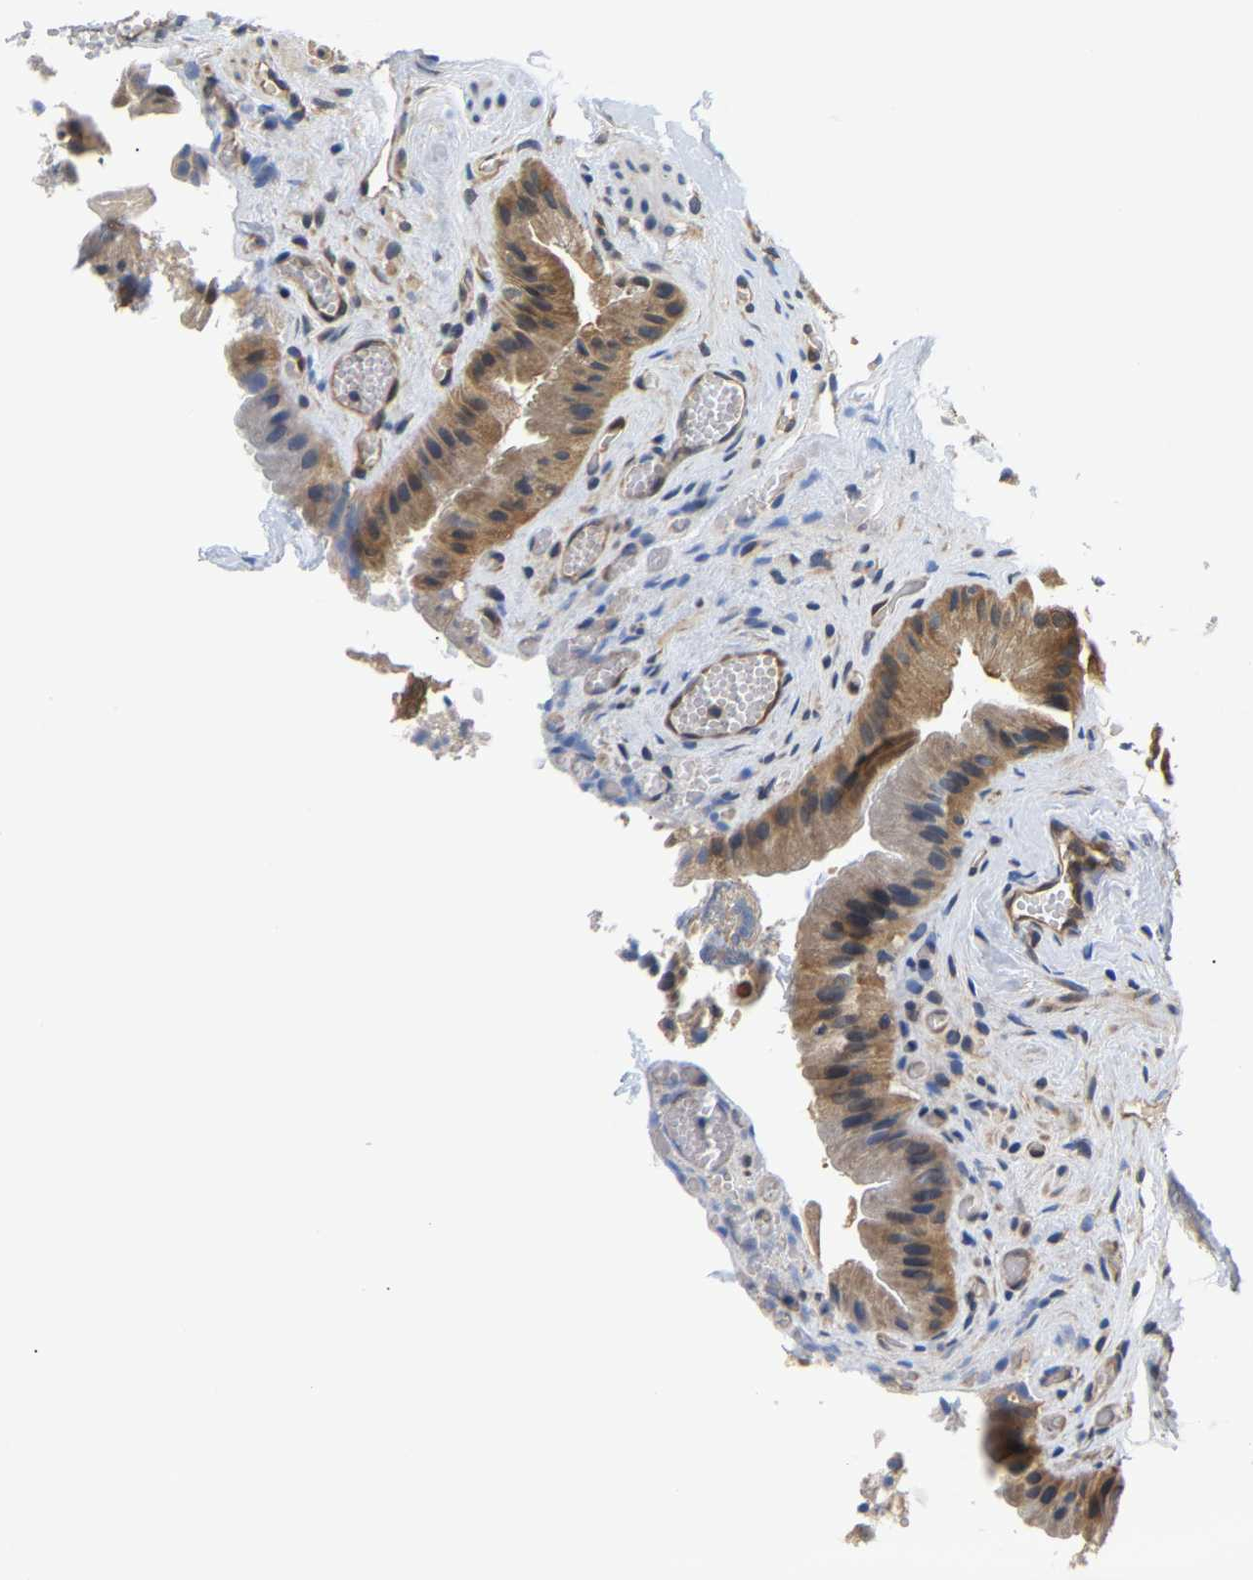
{"staining": {"intensity": "moderate", "quantity": ">75%", "location": "cytoplasmic/membranous"}, "tissue": "gallbladder", "cell_type": "Glandular cells", "image_type": "normal", "snomed": [{"axis": "morphology", "description": "Normal tissue, NOS"}, {"axis": "topography", "description": "Gallbladder"}], "caption": "A high-resolution micrograph shows immunohistochemistry (IHC) staining of unremarkable gallbladder, which shows moderate cytoplasmic/membranous staining in about >75% of glandular cells.", "gene": "ARHGEF12", "patient": {"sex": "male", "age": 49}}